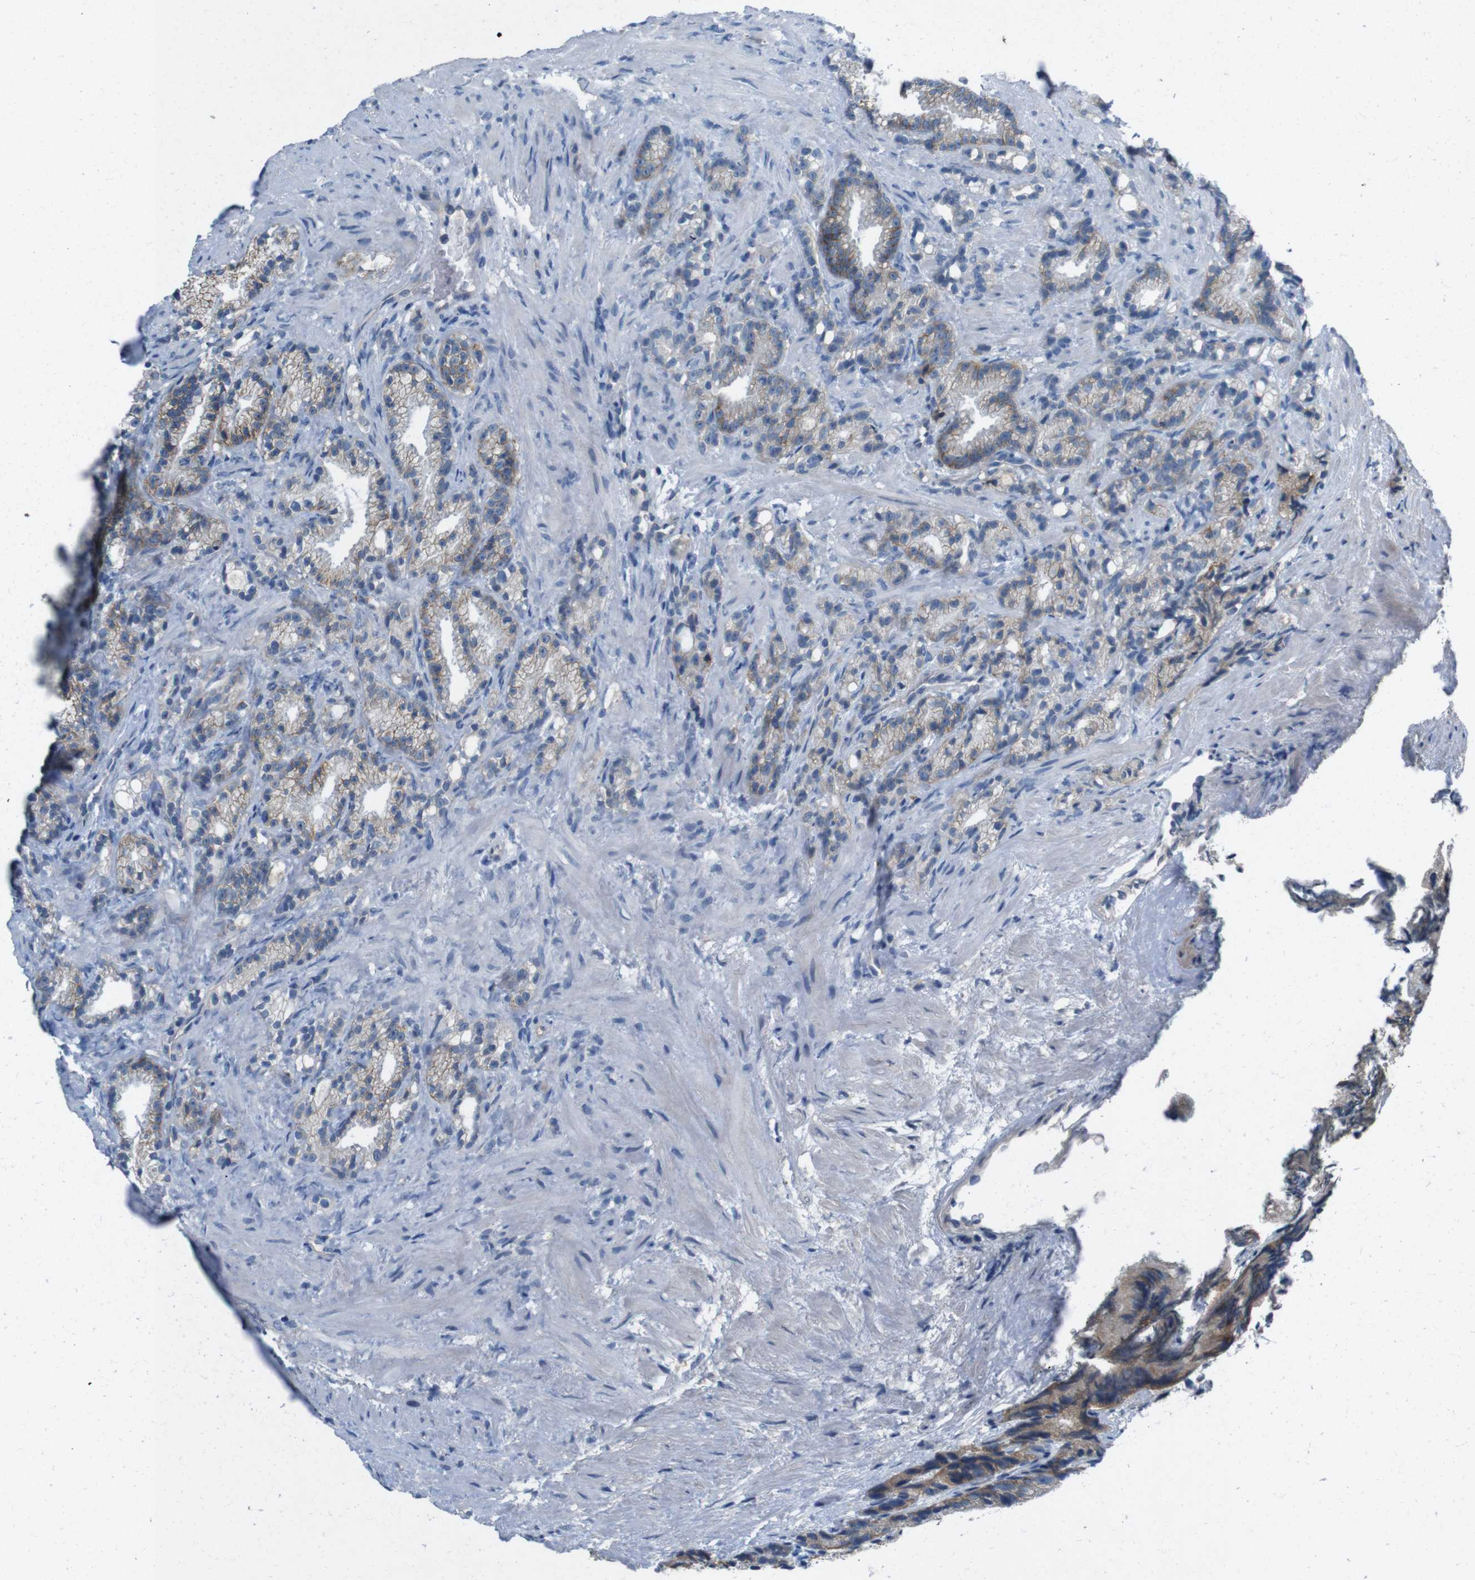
{"staining": {"intensity": "weak", "quantity": ">75%", "location": "cytoplasmic/membranous"}, "tissue": "prostate cancer", "cell_type": "Tumor cells", "image_type": "cancer", "snomed": [{"axis": "morphology", "description": "Adenocarcinoma, Low grade"}, {"axis": "topography", "description": "Prostate"}], "caption": "Protein expression analysis of prostate cancer (adenocarcinoma (low-grade)) demonstrates weak cytoplasmic/membranous positivity in about >75% of tumor cells.", "gene": "PVR", "patient": {"sex": "male", "age": 89}}